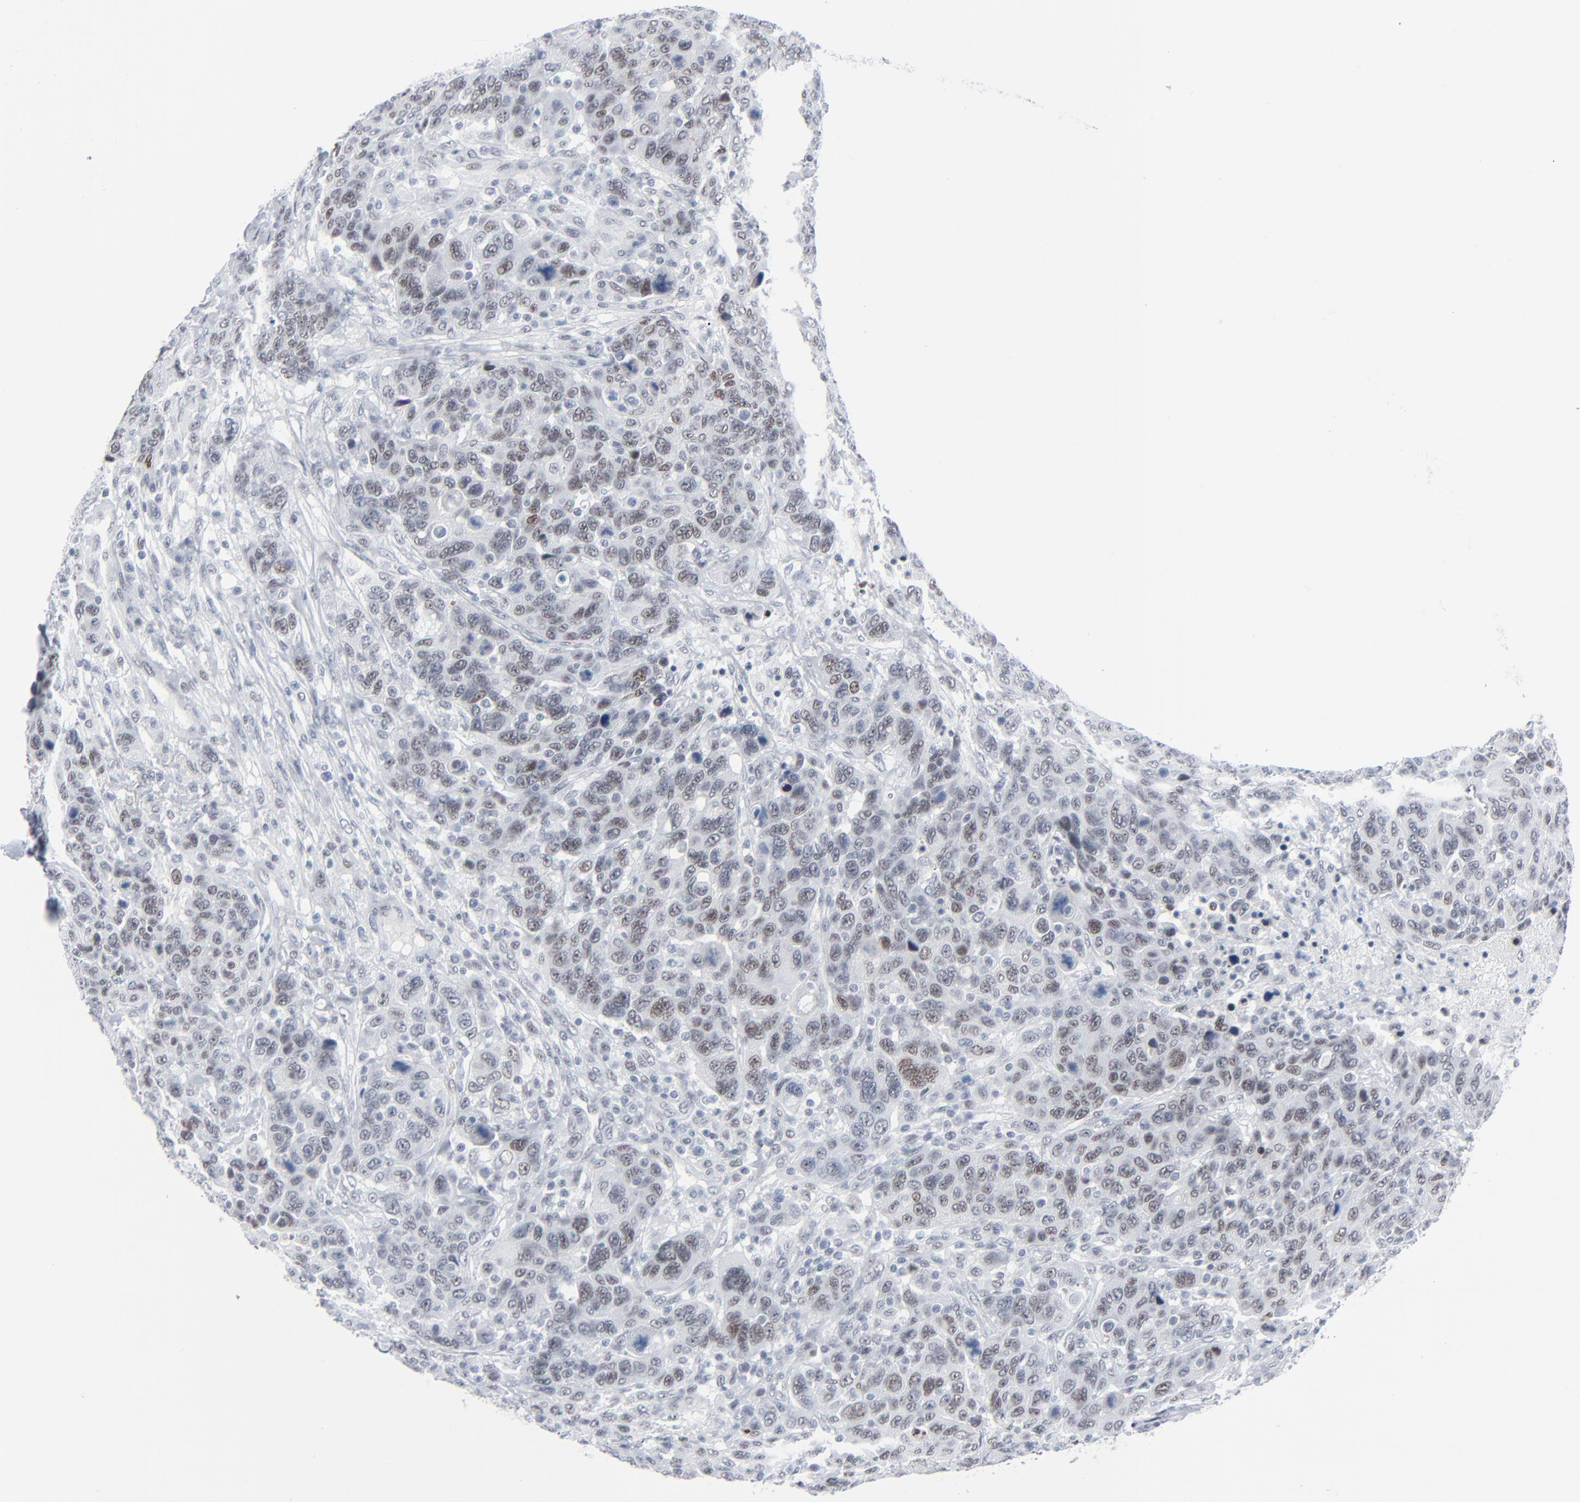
{"staining": {"intensity": "weak", "quantity": ">75%", "location": "nuclear"}, "tissue": "breast cancer", "cell_type": "Tumor cells", "image_type": "cancer", "snomed": [{"axis": "morphology", "description": "Duct carcinoma"}, {"axis": "topography", "description": "Breast"}], "caption": "This is an image of immunohistochemistry staining of infiltrating ductal carcinoma (breast), which shows weak positivity in the nuclear of tumor cells.", "gene": "SIRT1", "patient": {"sex": "female", "age": 37}}